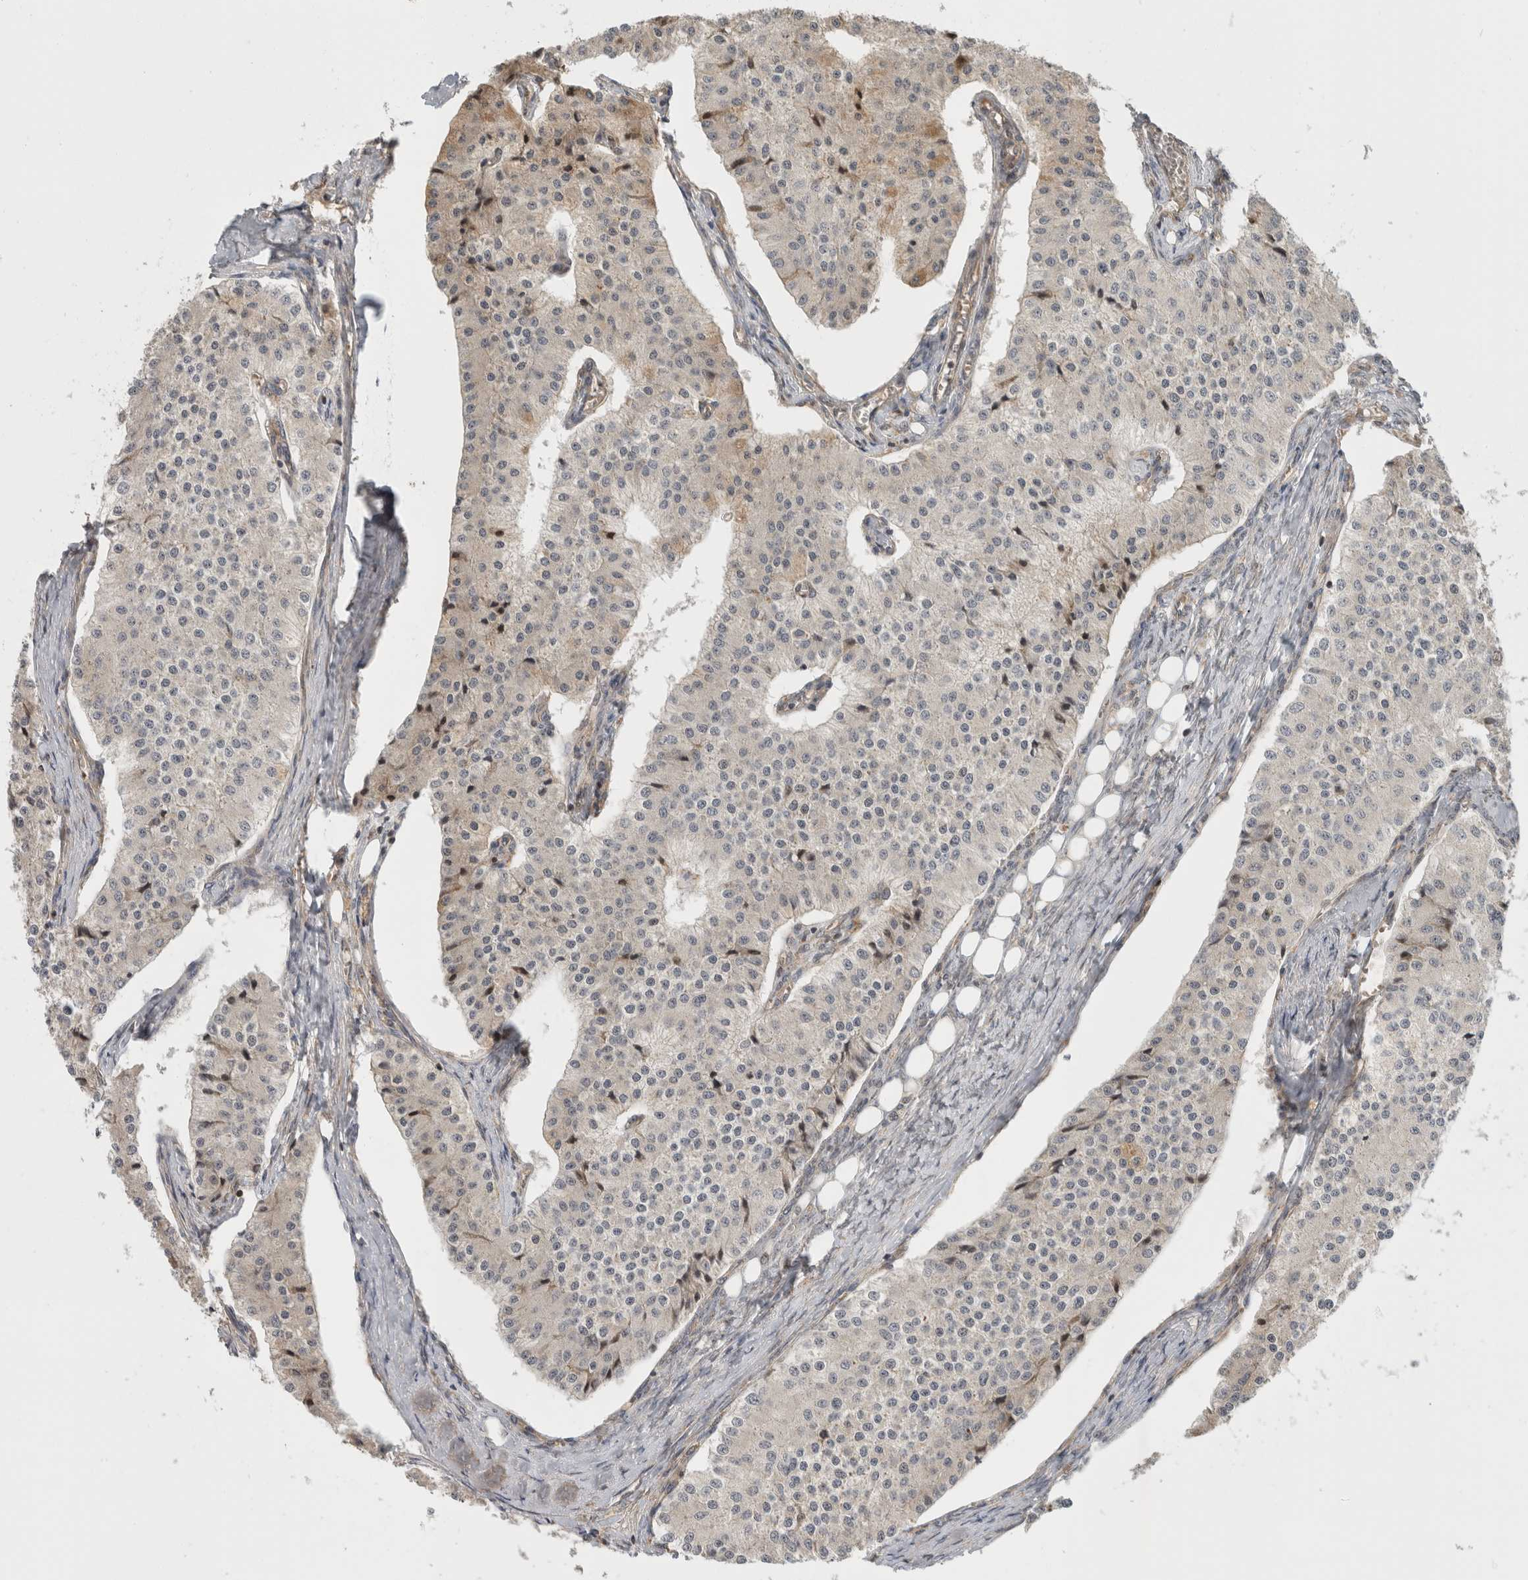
{"staining": {"intensity": "weak", "quantity": "<25%", "location": "cytoplasmic/membranous"}, "tissue": "carcinoid", "cell_type": "Tumor cells", "image_type": "cancer", "snomed": [{"axis": "morphology", "description": "Carcinoid, malignant, NOS"}, {"axis": "topography", "description": "Colon"}], "caption": "An immunohistochemistry photomicrograph of carcinoid is shown. There is no staining in tumor cells of carcinoid.", "gene": "WASF2", "patient": {"sex": "female", "age": 52}}